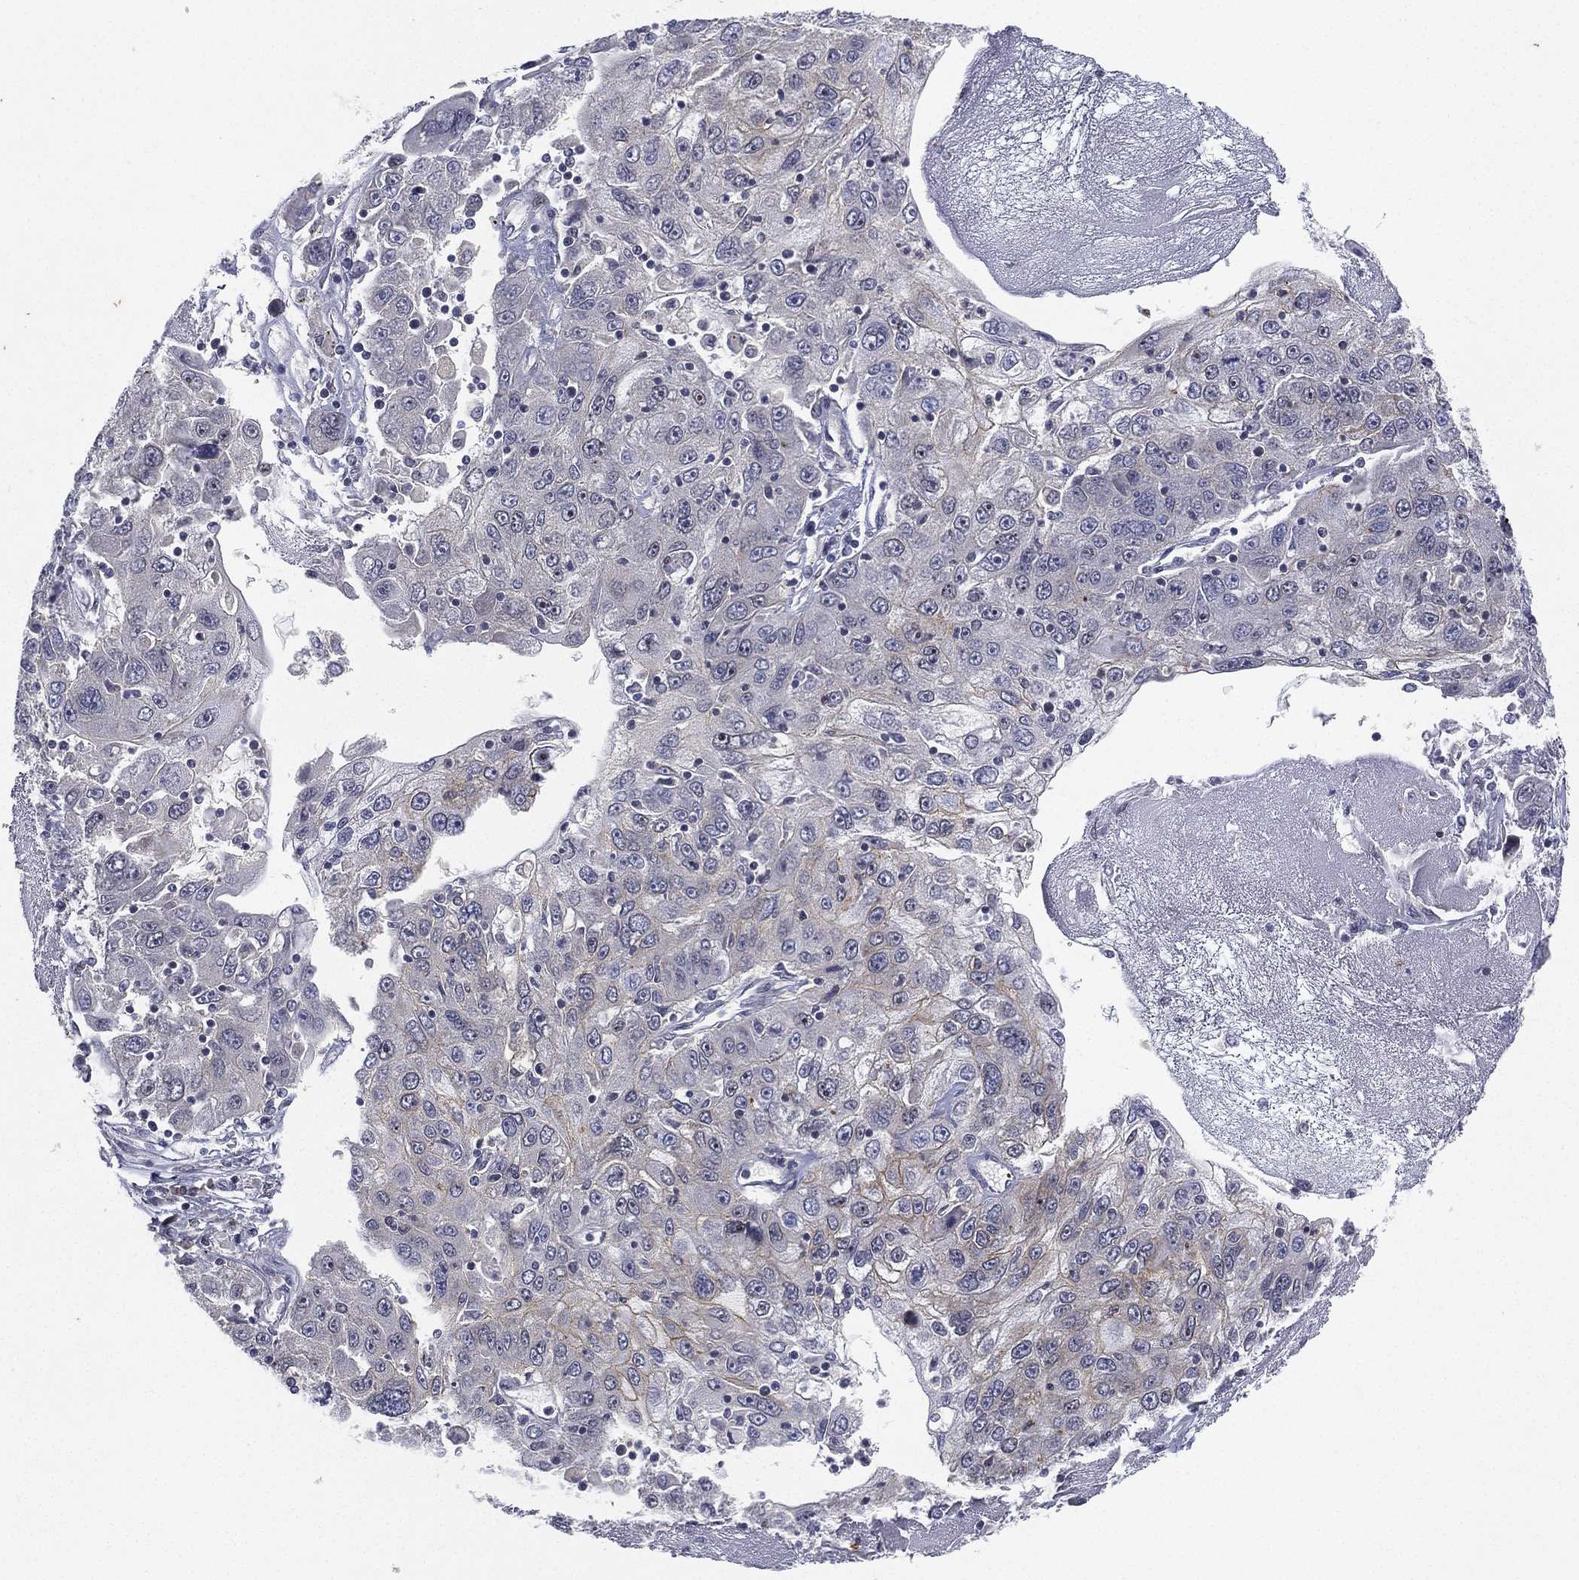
{"staining": {"intensity": "weak", "quantity": "<25%", "location": "cytoplasmic/membranous"}, "tissue": "stomach cancer", "cell_type": "Tumor cells", "image_type": "cancer", "snomed": [{"axis": "morphology", "description": "Adenocarcinoma, NOS"}, {"axis": "topography", "description": "Stomach"}], "caption": "There is no significant expression in tumor cells of stomach adenocarcinoma. (DAB (3,3'-diaminobenzidine) immunohistochemistry with hematoxylin counter stain).", "gene": "MS4A8", "patient": {"sex": "male", "age": 56}}